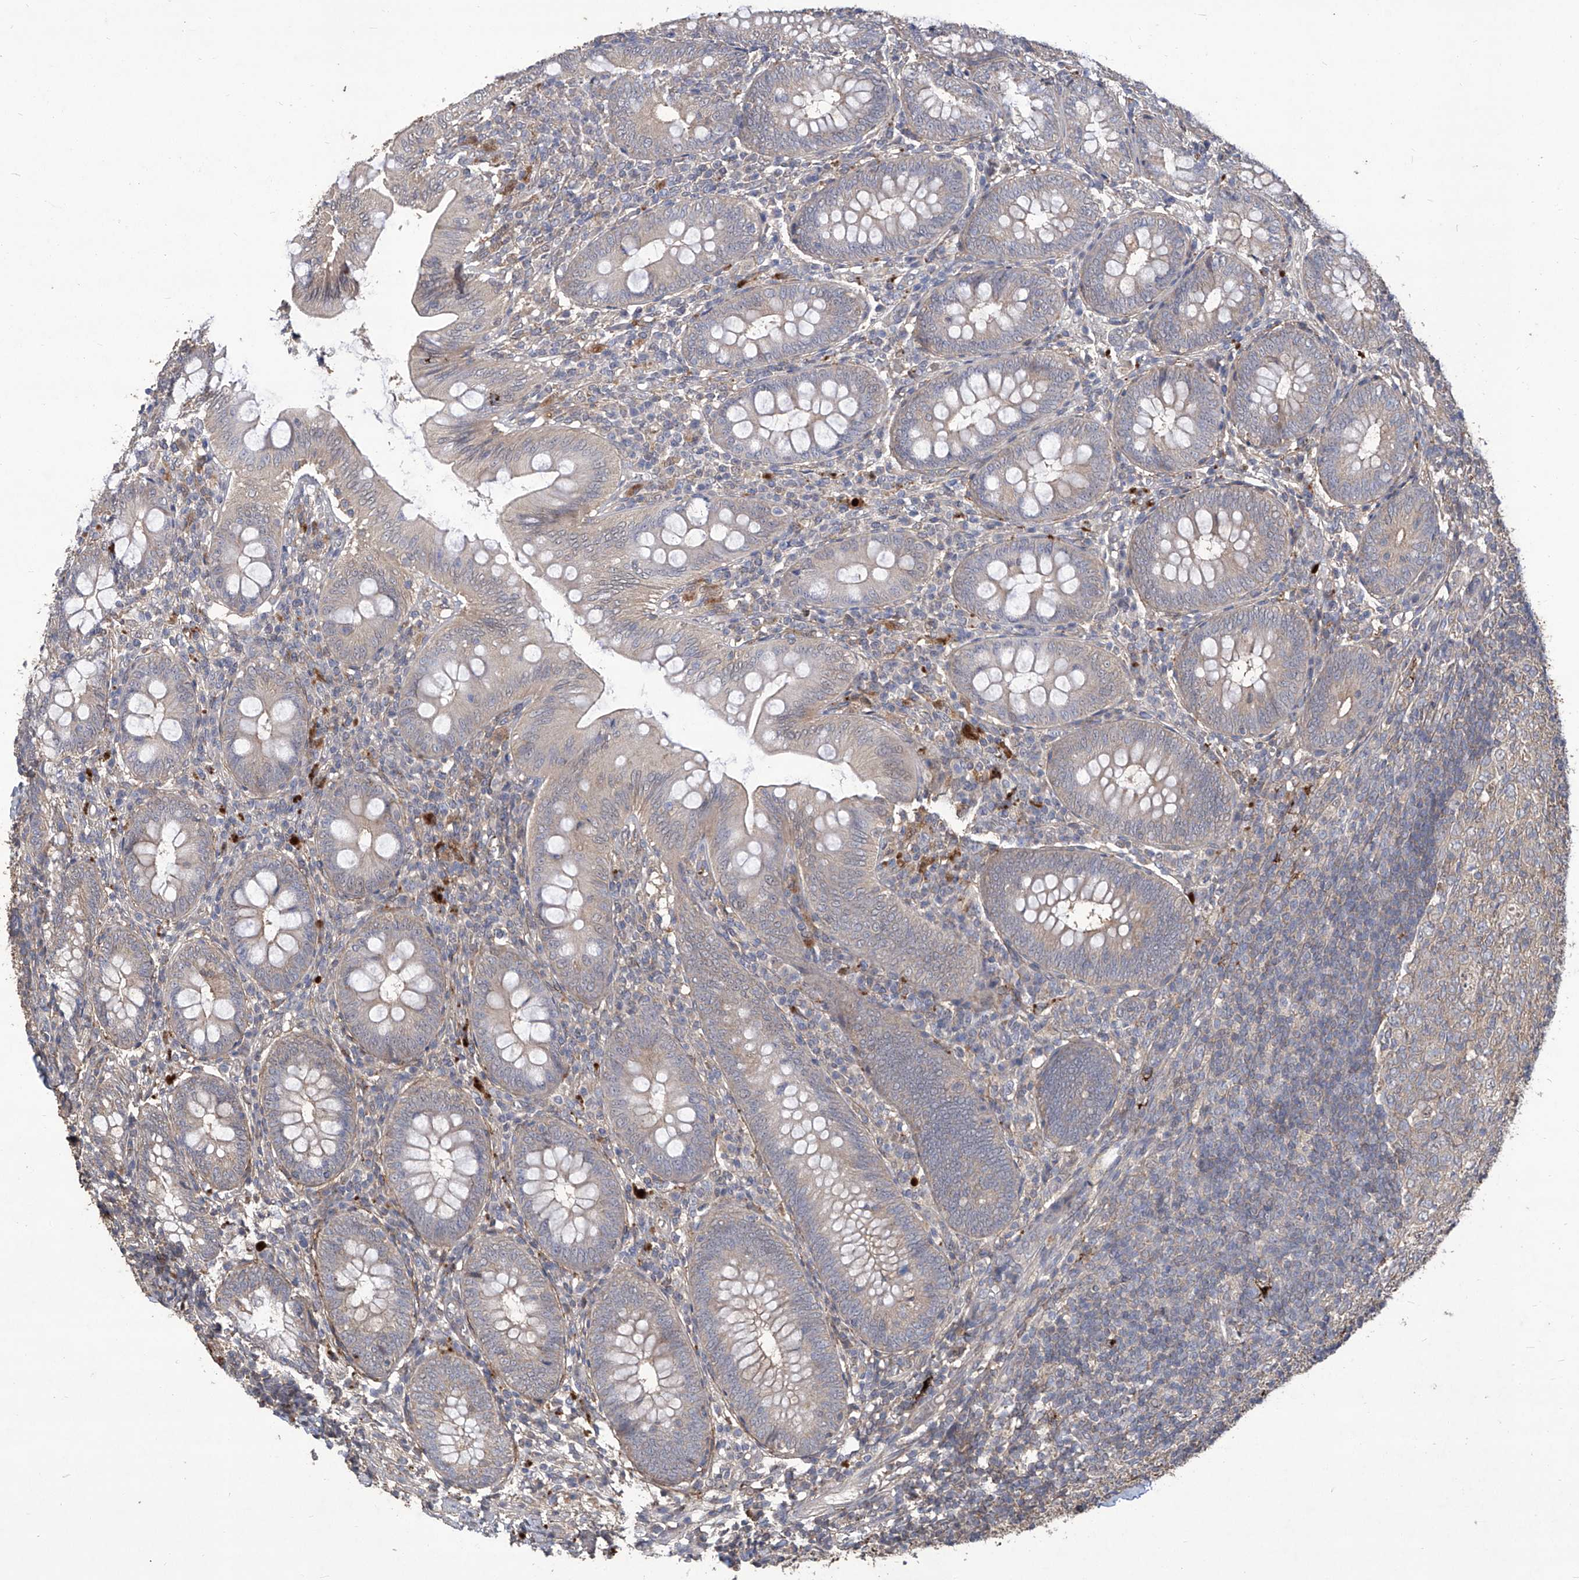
{"staining": {"intensity": "negative", "quantity": "none", "location": "none"}, "tissue": "appendix", "cell_type": "Glandular cells", "image_type": "normal", "snomed": [{"axis": "morphology", "description": "Normal tissue, NOS"}, {"axis": "topography", "description": "Appendix"}], "caption": "Photomicrograph shows no significant protein positivity in glandular cells of normal appendix.", "gene": "TXNIP", "patient": {"sex": "male", "age": 14}}